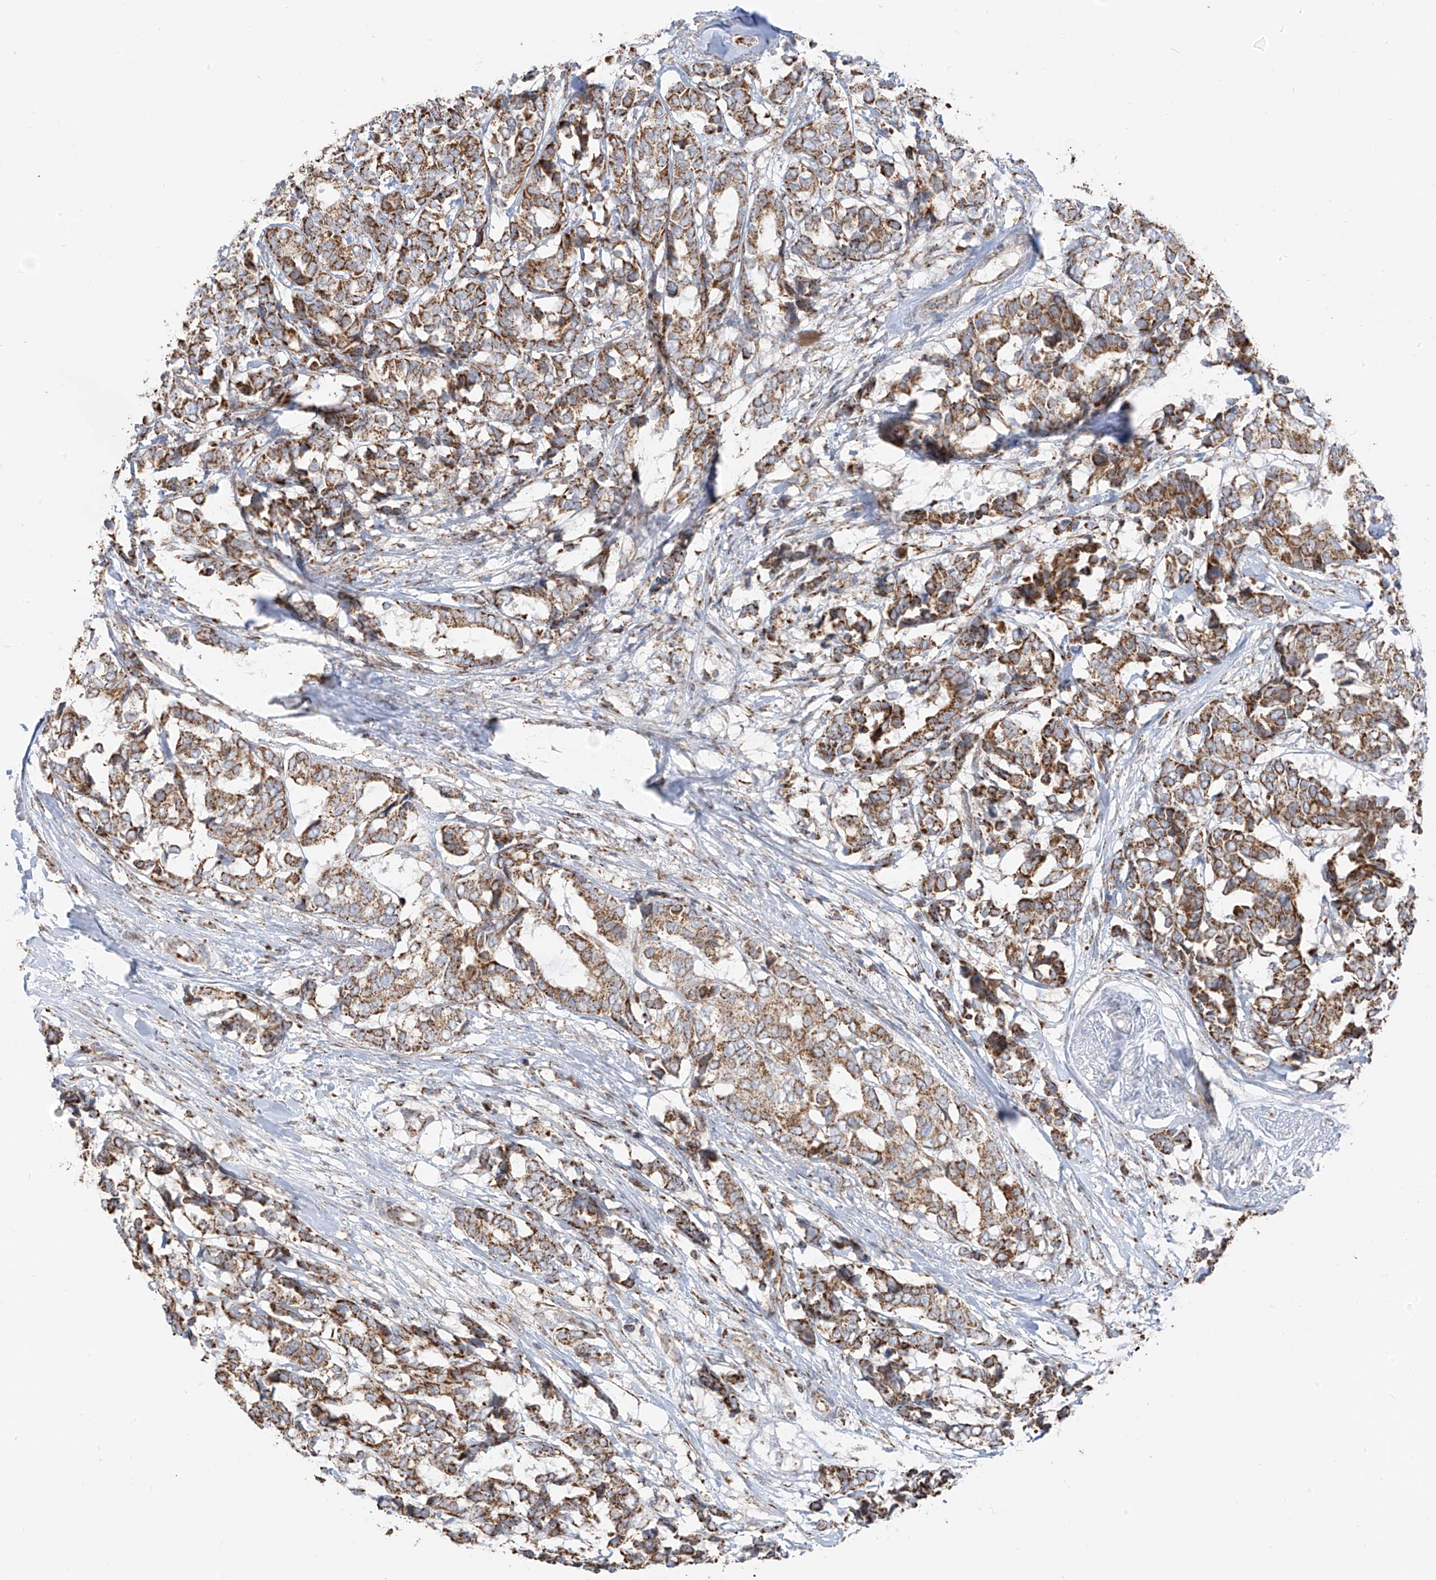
{"staining": {"intensity": "moderate", "quantity": ">75%", "location": "cytoplasmic/membranous"}, "tissue": "breast cancer", "cell_type": "Tumor cells", "image_type": "cancer", "snomed": [{"axis": "morphology", "description": "Duct carcinoma"}, {"axis": "topography", "description": "Breast"}], "caption": "A brown stain highlights moderate cytoplasmic/membranous staining of a protein in breast cancer (infiltrating ductal carcinoma) tumor cells.", "gene": "ETHE1", "patient": {"sex": "female", "age": 87}}